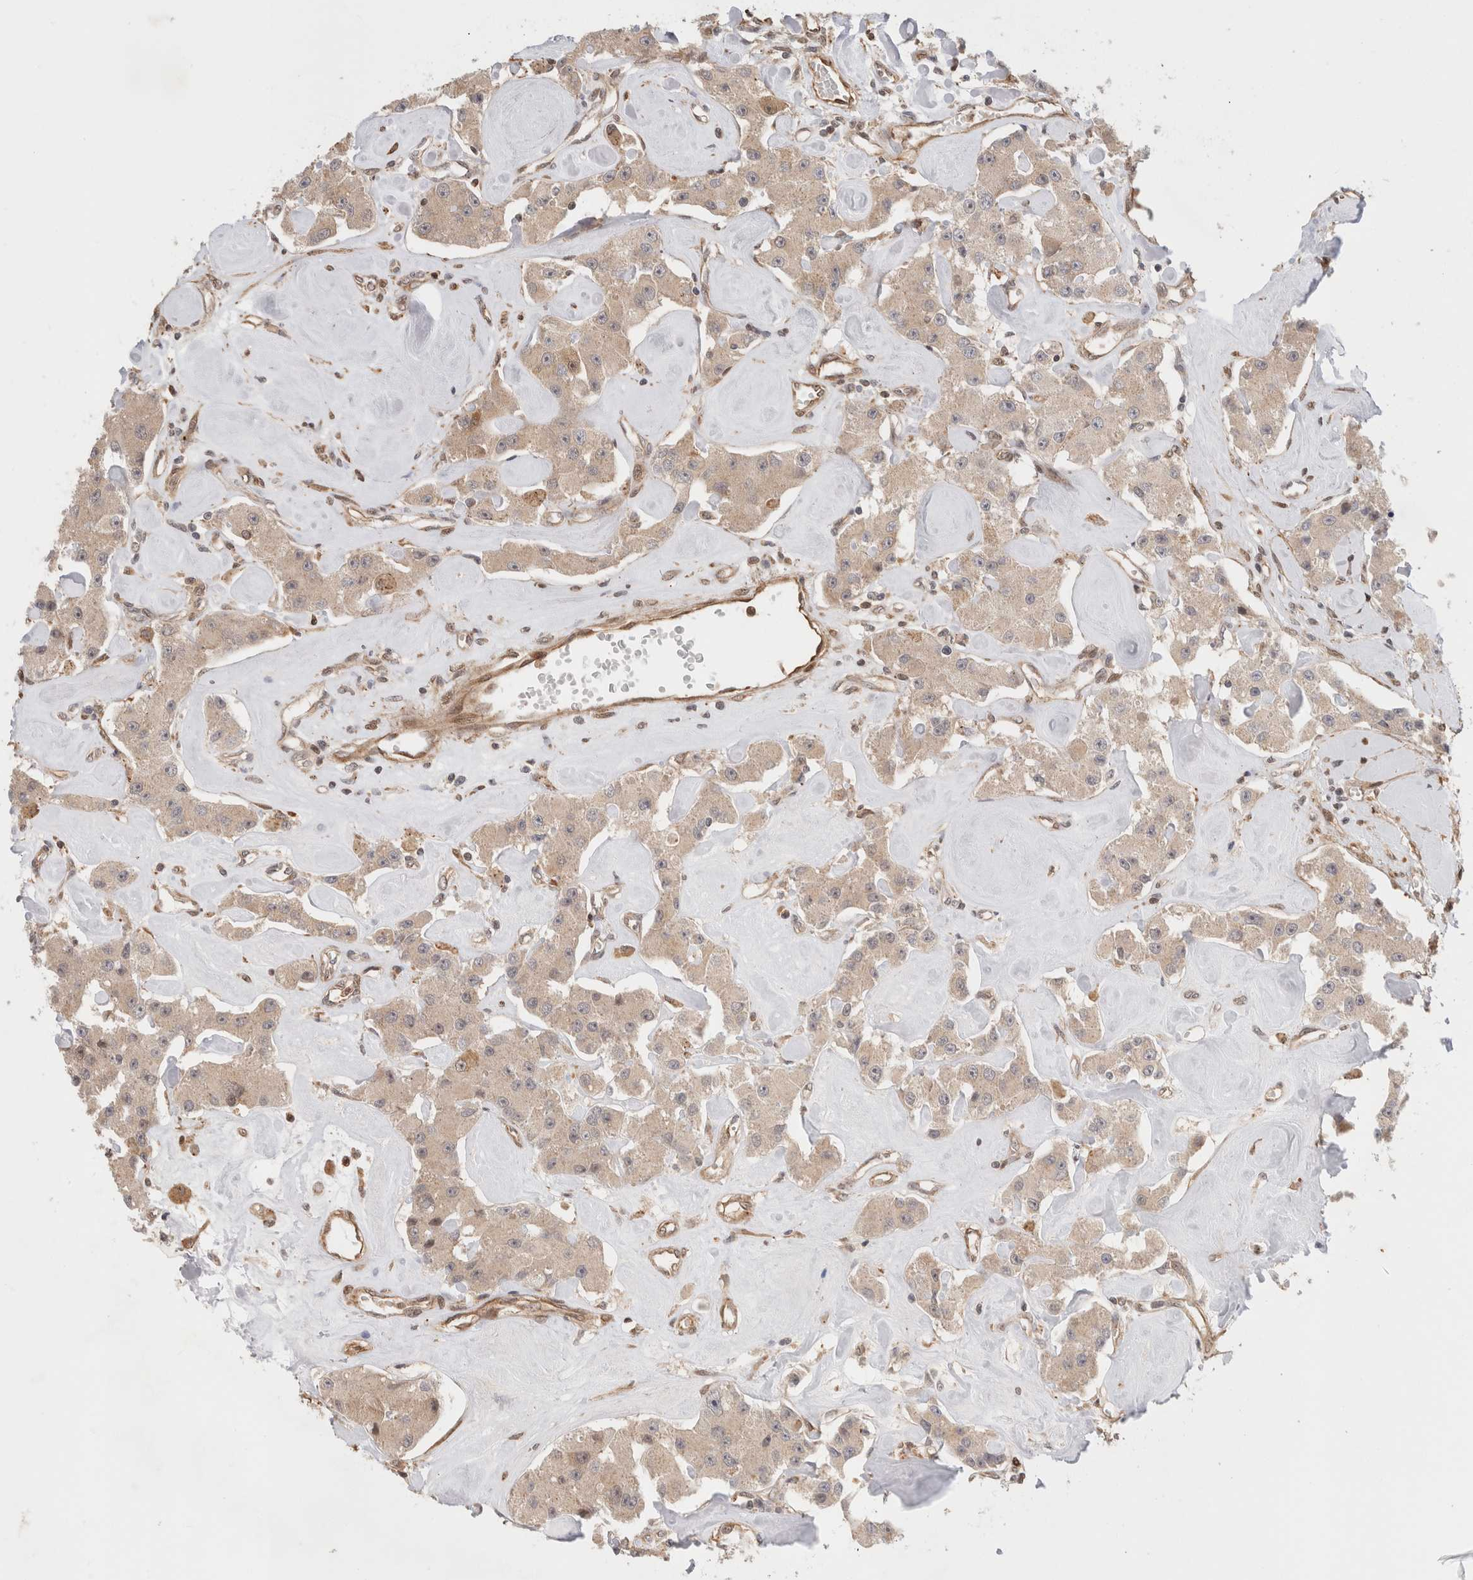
{"staining": {"intensity": "weak", "quantity": ">75%", "location": "cytoplasmic/membranous"}, "tissue": "carcinoid", "cell_type": "Tumor cells", "image_type": "cancer", "snomed": [{"axis": "morphology", "description": "Carcinoid, malignant, NOS"}, {"axis": "topography", "description": "Pancreas"}], "caption": "Malignant carcinoid stained for a protein (brown) demonstrates weak cytoplasmic/membranous positive expression in about >75% of tumor cells.", "gene": "OTUD6B", "patient": {"sex": "male", "age": 41}}